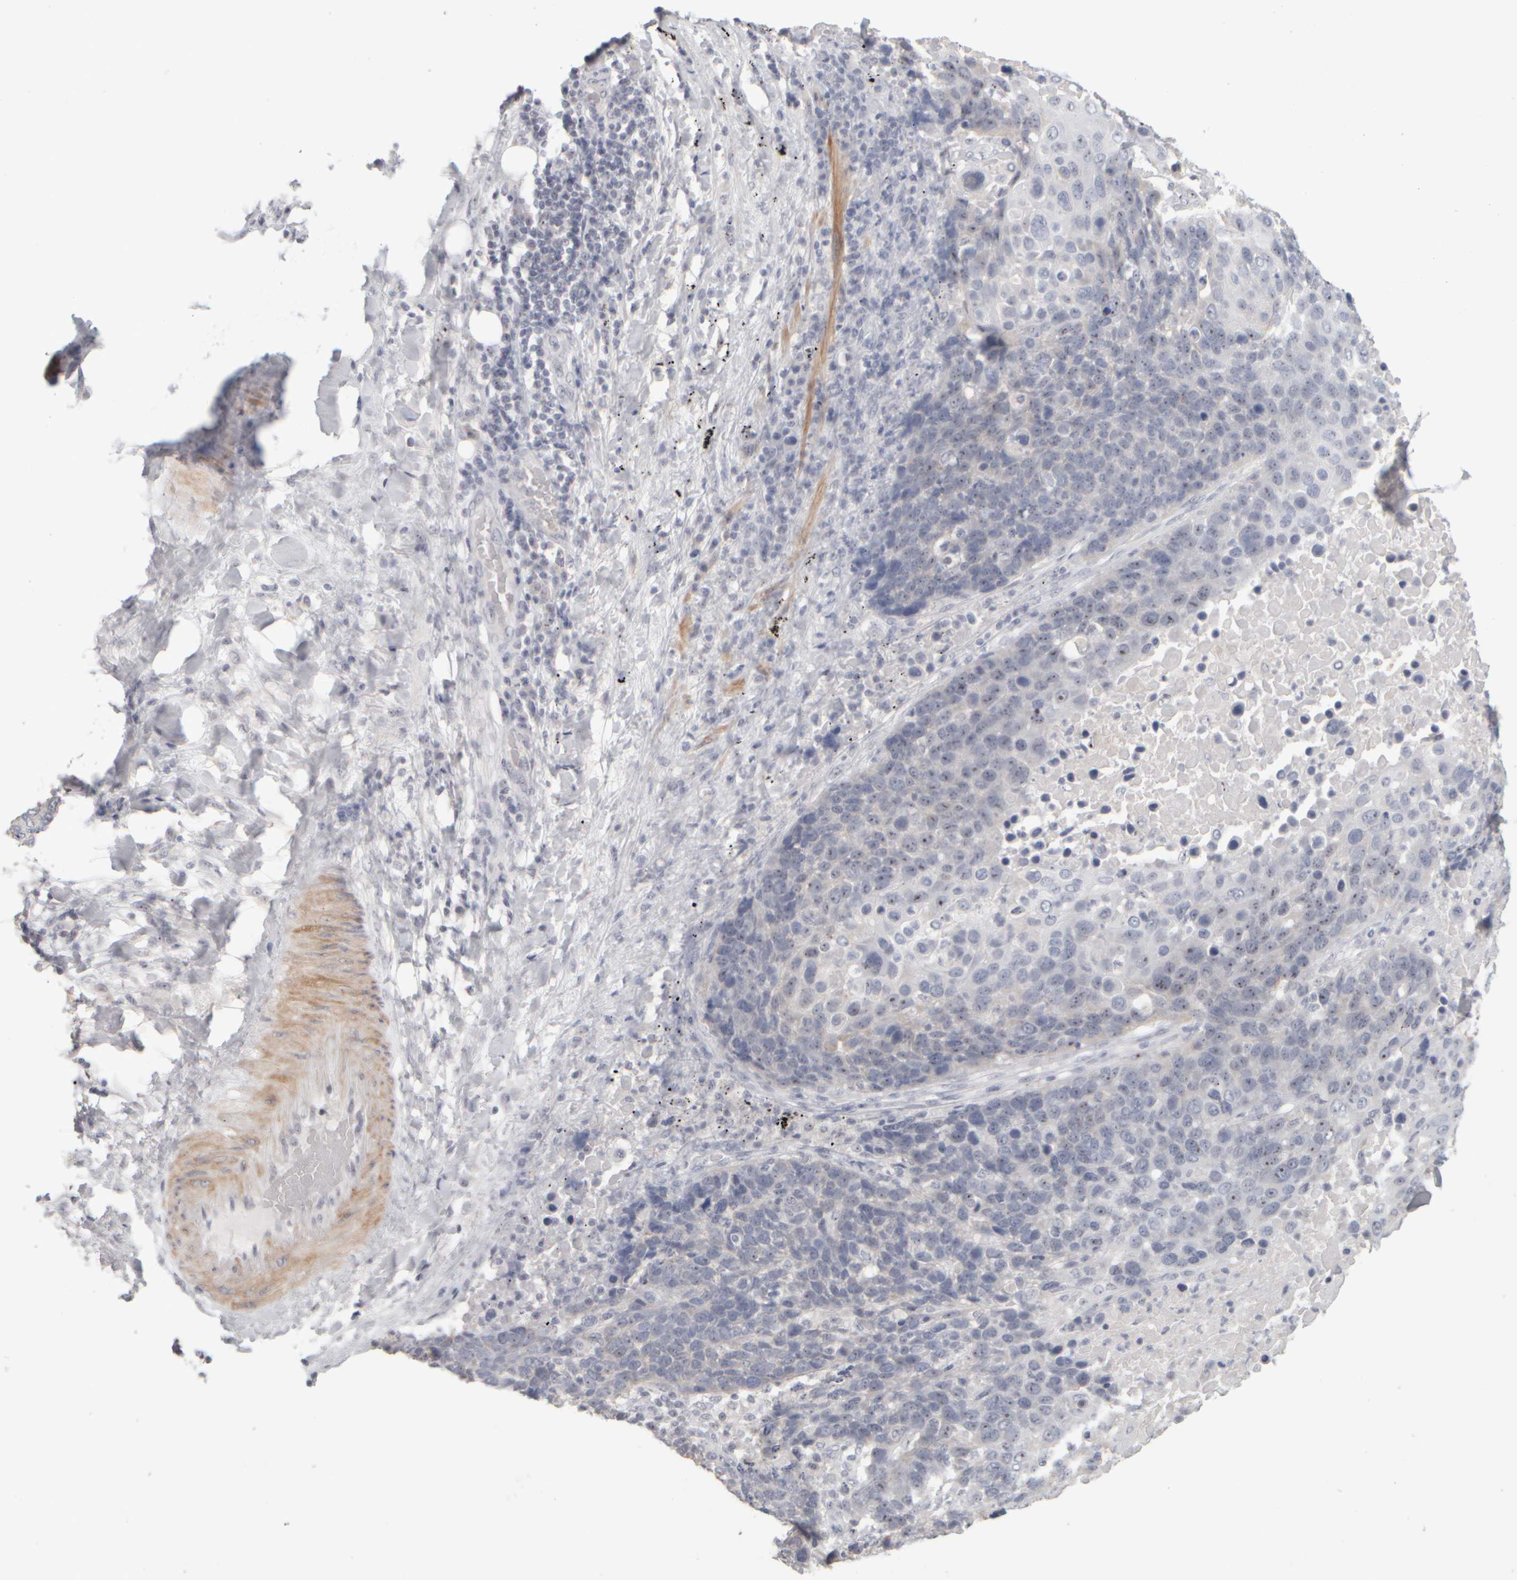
{"staining": {"intensity": "moderate", "quantity": "<25%", "location": "nuclear"}, "tissue": "lung cancer", "cell_type": "Tumor cells", "image_type": "cancer", "snomed": [{"axis": "morphology", "description": "Squamous cell carcinoma, NOS"}, {"axis": "topography", "description": "Lung"}], "caption": "Lung squamous cell carcinoma tissue demonstrates moderate nuclear expression in about <25% of tumor cells, visualized by immunohistochemistry.", "gene": "DCXR", "patient": {"sex": "male", "age": 66}}